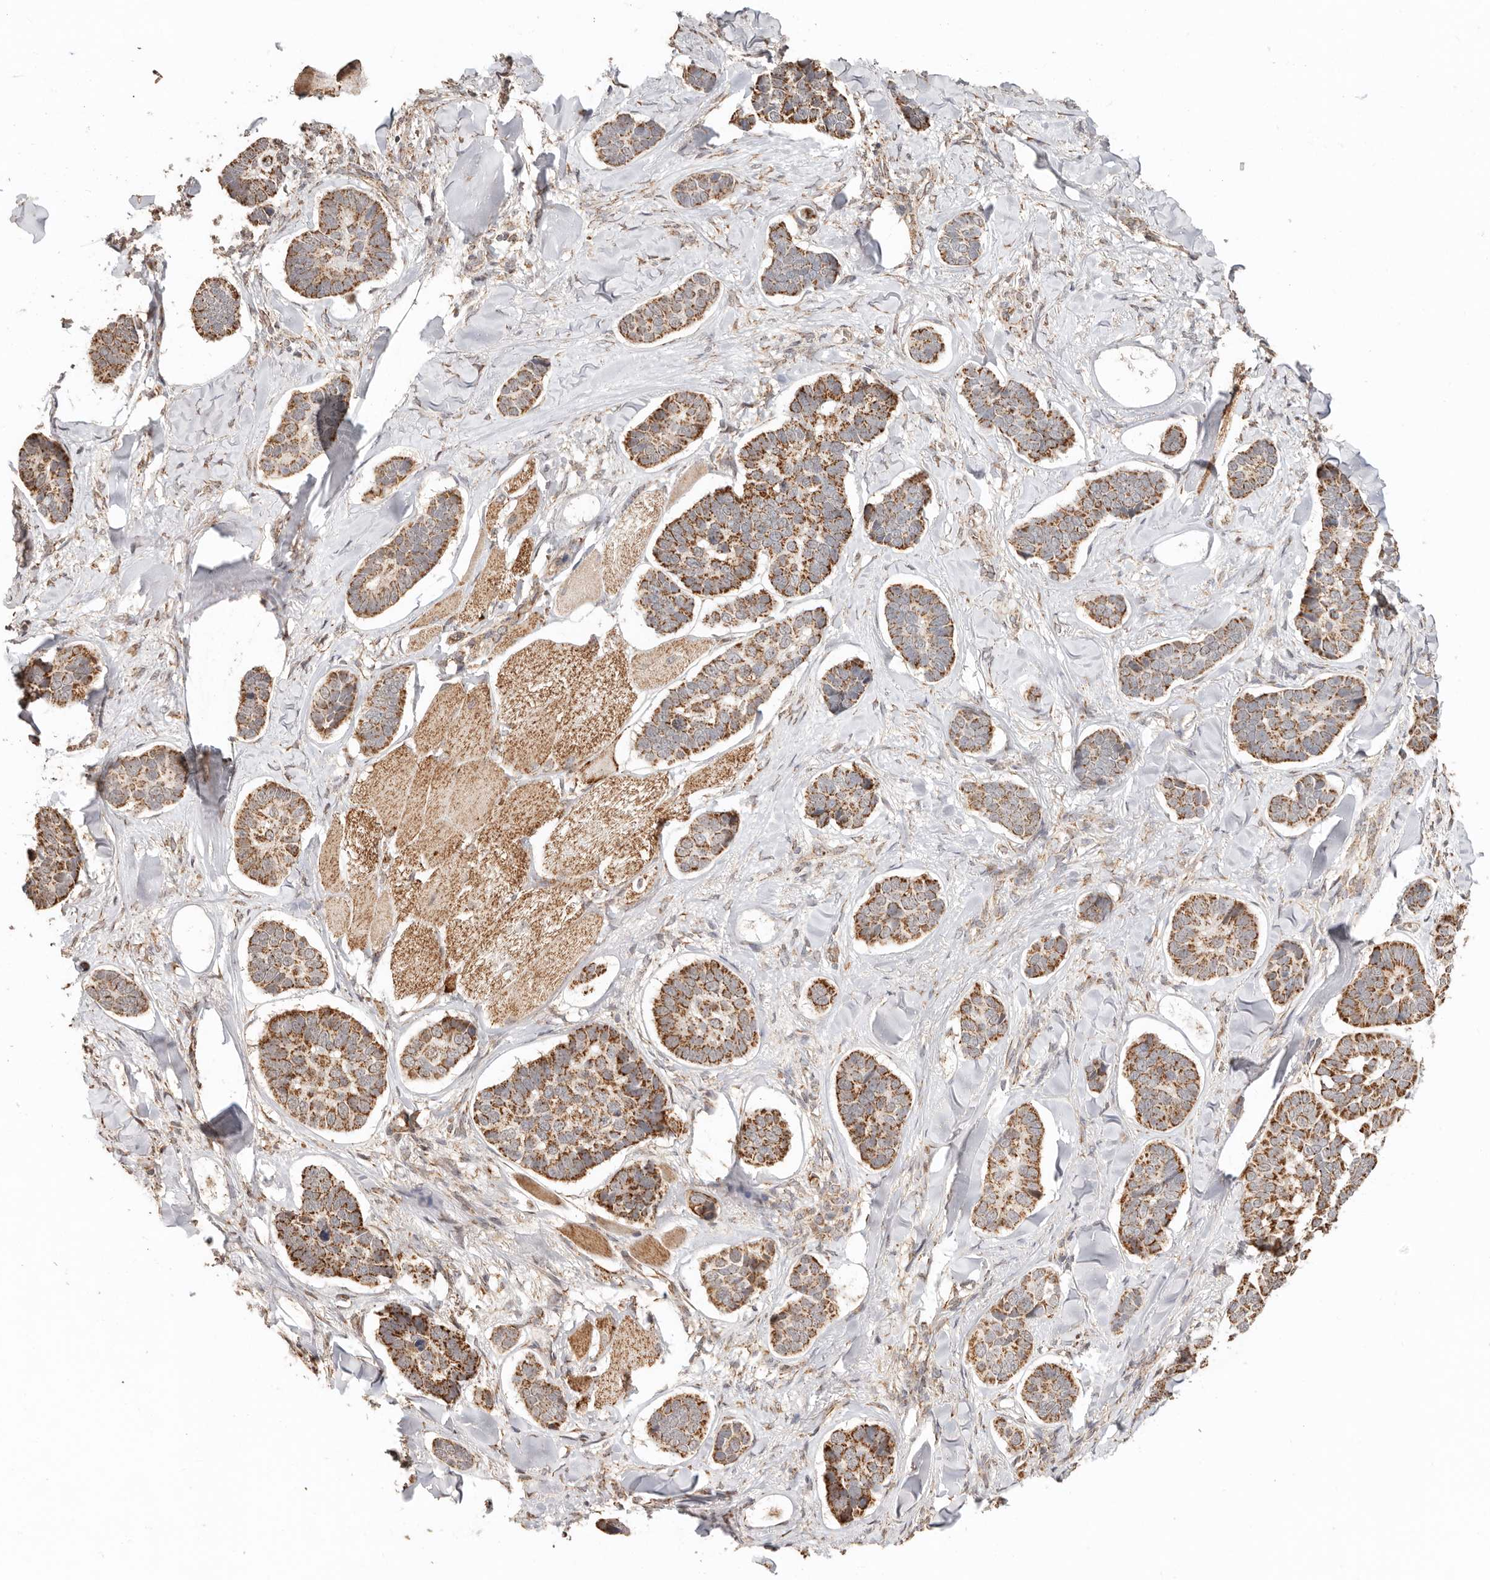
{"staining": {"intensity": "moderate", "quantity": ">75%", "location": "cytoplasmic/membranous"}, "tissue": "skin cancer", "cell_type": "Tumor cells", "image_type": "cancer", "snomed": [{"axis": "morphology", "description": "Basal cell carcinoma"}, {"axis": "topography", "description": "Skin"}], "caption": "An immunohistochemistry histopathology image of tumor tissue is shown. Protein staining in brown labels moderate cytoplasmic/membranous positivity in skin cancer within tumor cells.", "gene": "NDUFB11", "patient": {"sex": "male", "age": 62}}